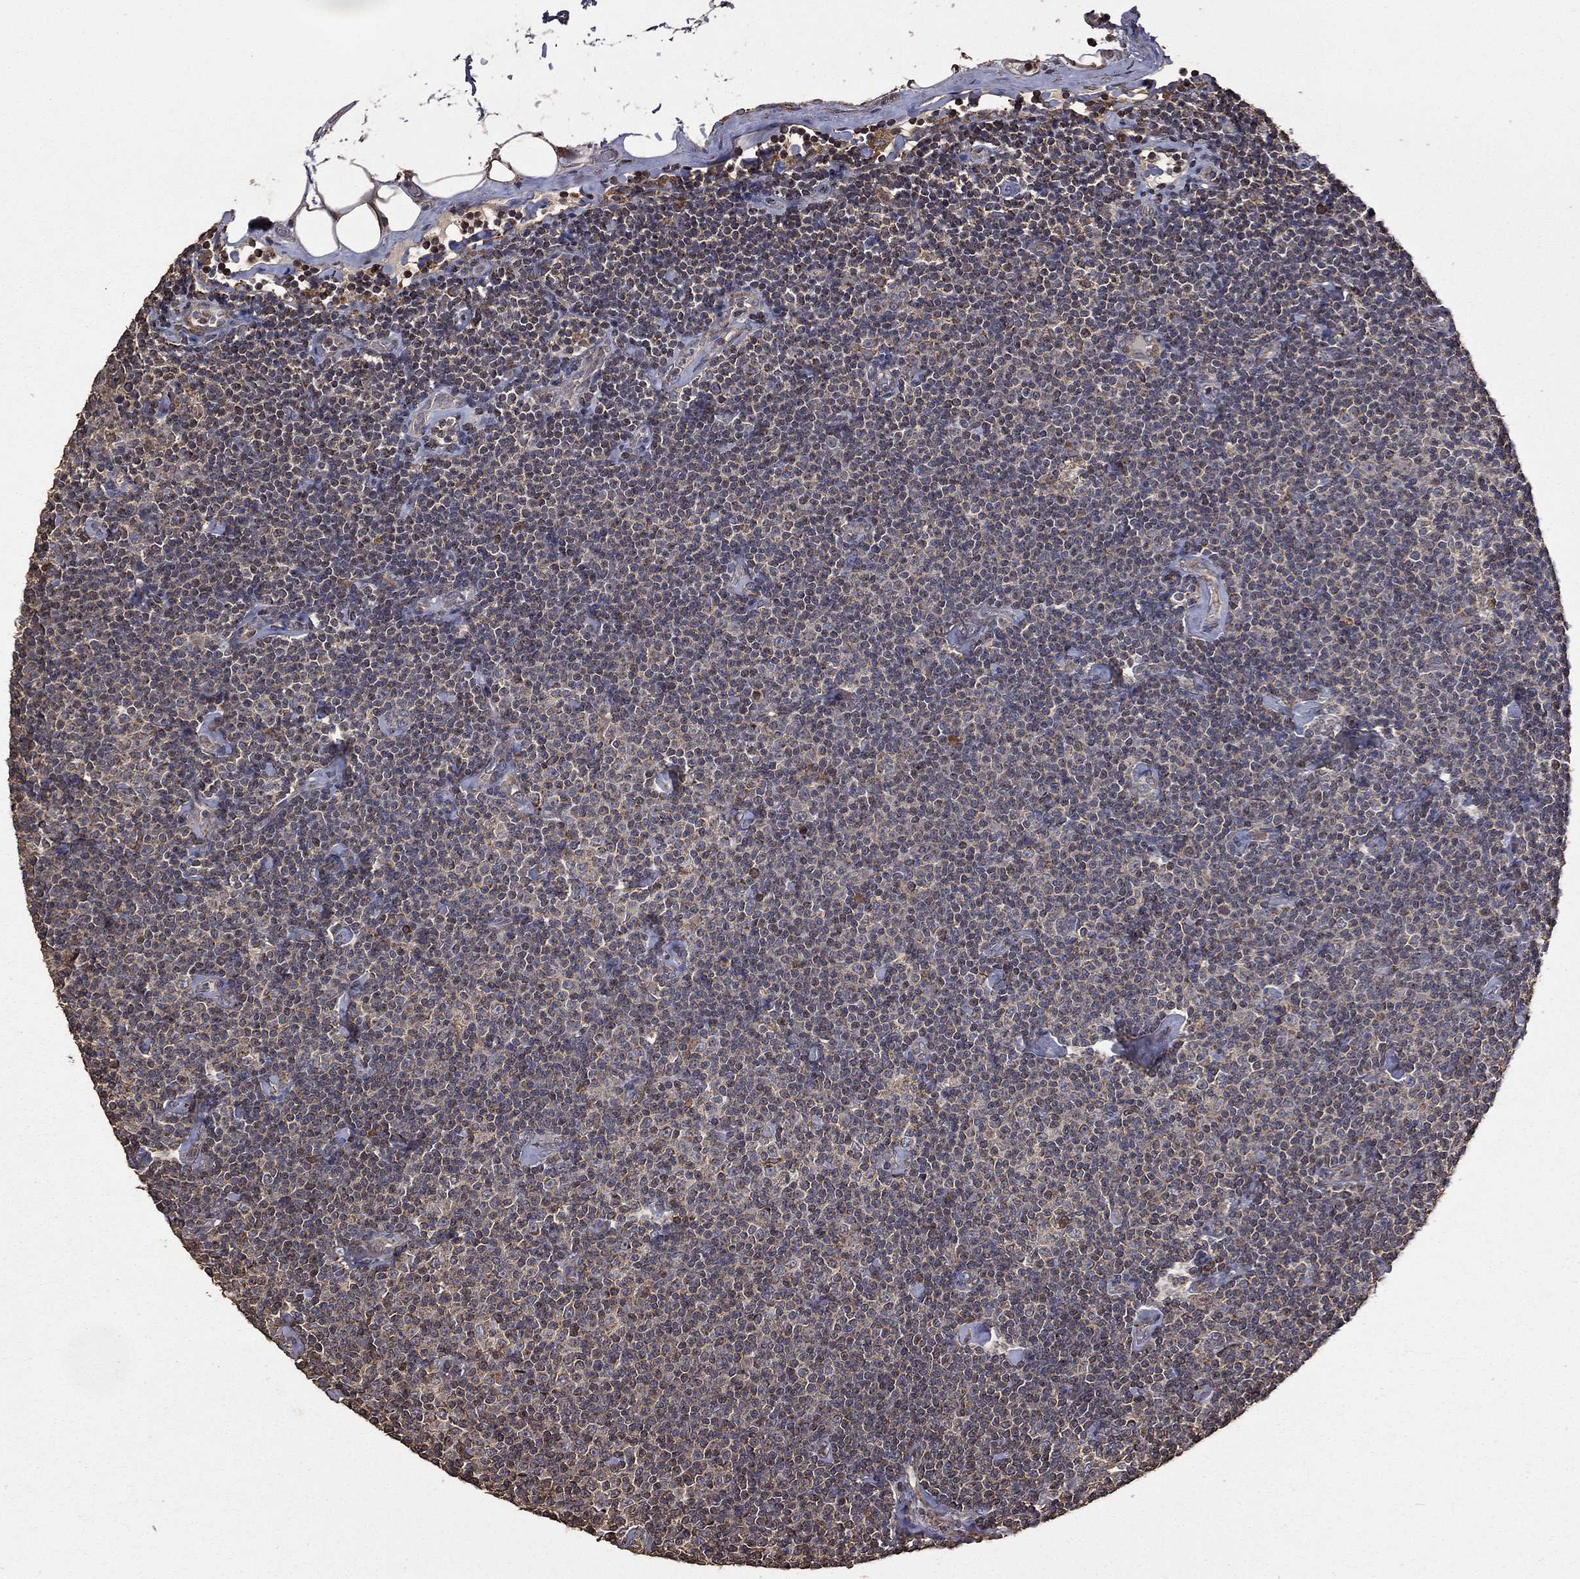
{"staining": {"intensity": "weak", "quantity": "<25%", "location": "cytoplasmic/membranous"}, "tissue": "lymphoma", "cell_type": "Tumor cells", "image_type": "cancer", "snomed": [{"axis": "morphology", "description": "Malignant lymphoma, non-Hodgkin's type, Low grade"}, {"axis": "topography", "description": "Lymph node"}], "caption": "Immunohistochemical staining of human malignant lymphoma, non-Hodgkin's type (low-grade) exhibits no significant positivity in tumor cells.", "gene": "METTL27", "patient": {"sex": "male", "age": 81}}